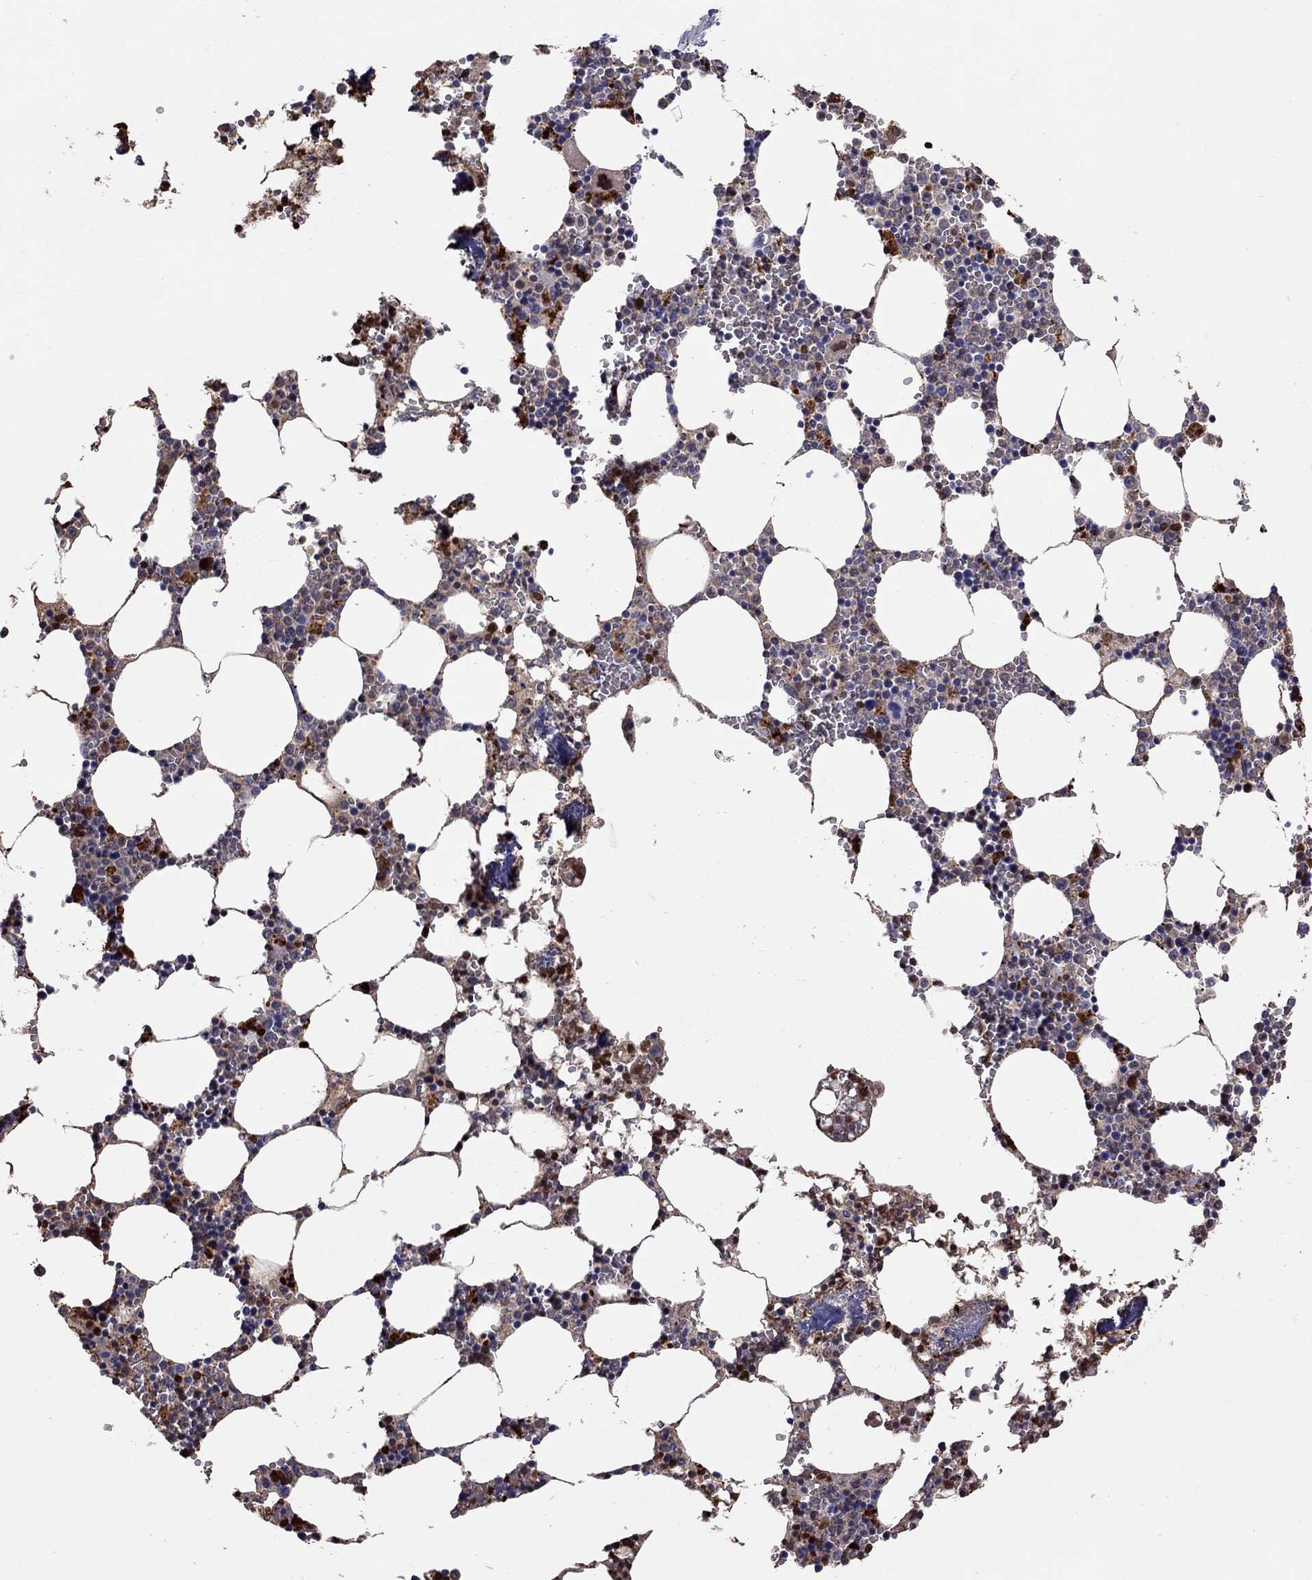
{"staining": {"intensity": "strong", "quantity": "<25%", "location": "nuclear"}, "tissue": "bone marrow", "cell_type": "Hematopoietic cells", "image_type": "normal", "snomed": [{"axis": "morphology", "description": "Normal tissue, NOS"}, {"axis": "topography", "description": "Bone marrow"}], "caption": "Bone marrow stained with DAB (3,3'-diaminobenzidine) IHC shows medium levels of strong nuclear positivity in approximately <25% of hematopoietic cells.", "gene": "SERPINA3", "patient": {"sex": "female", "age": 64}}